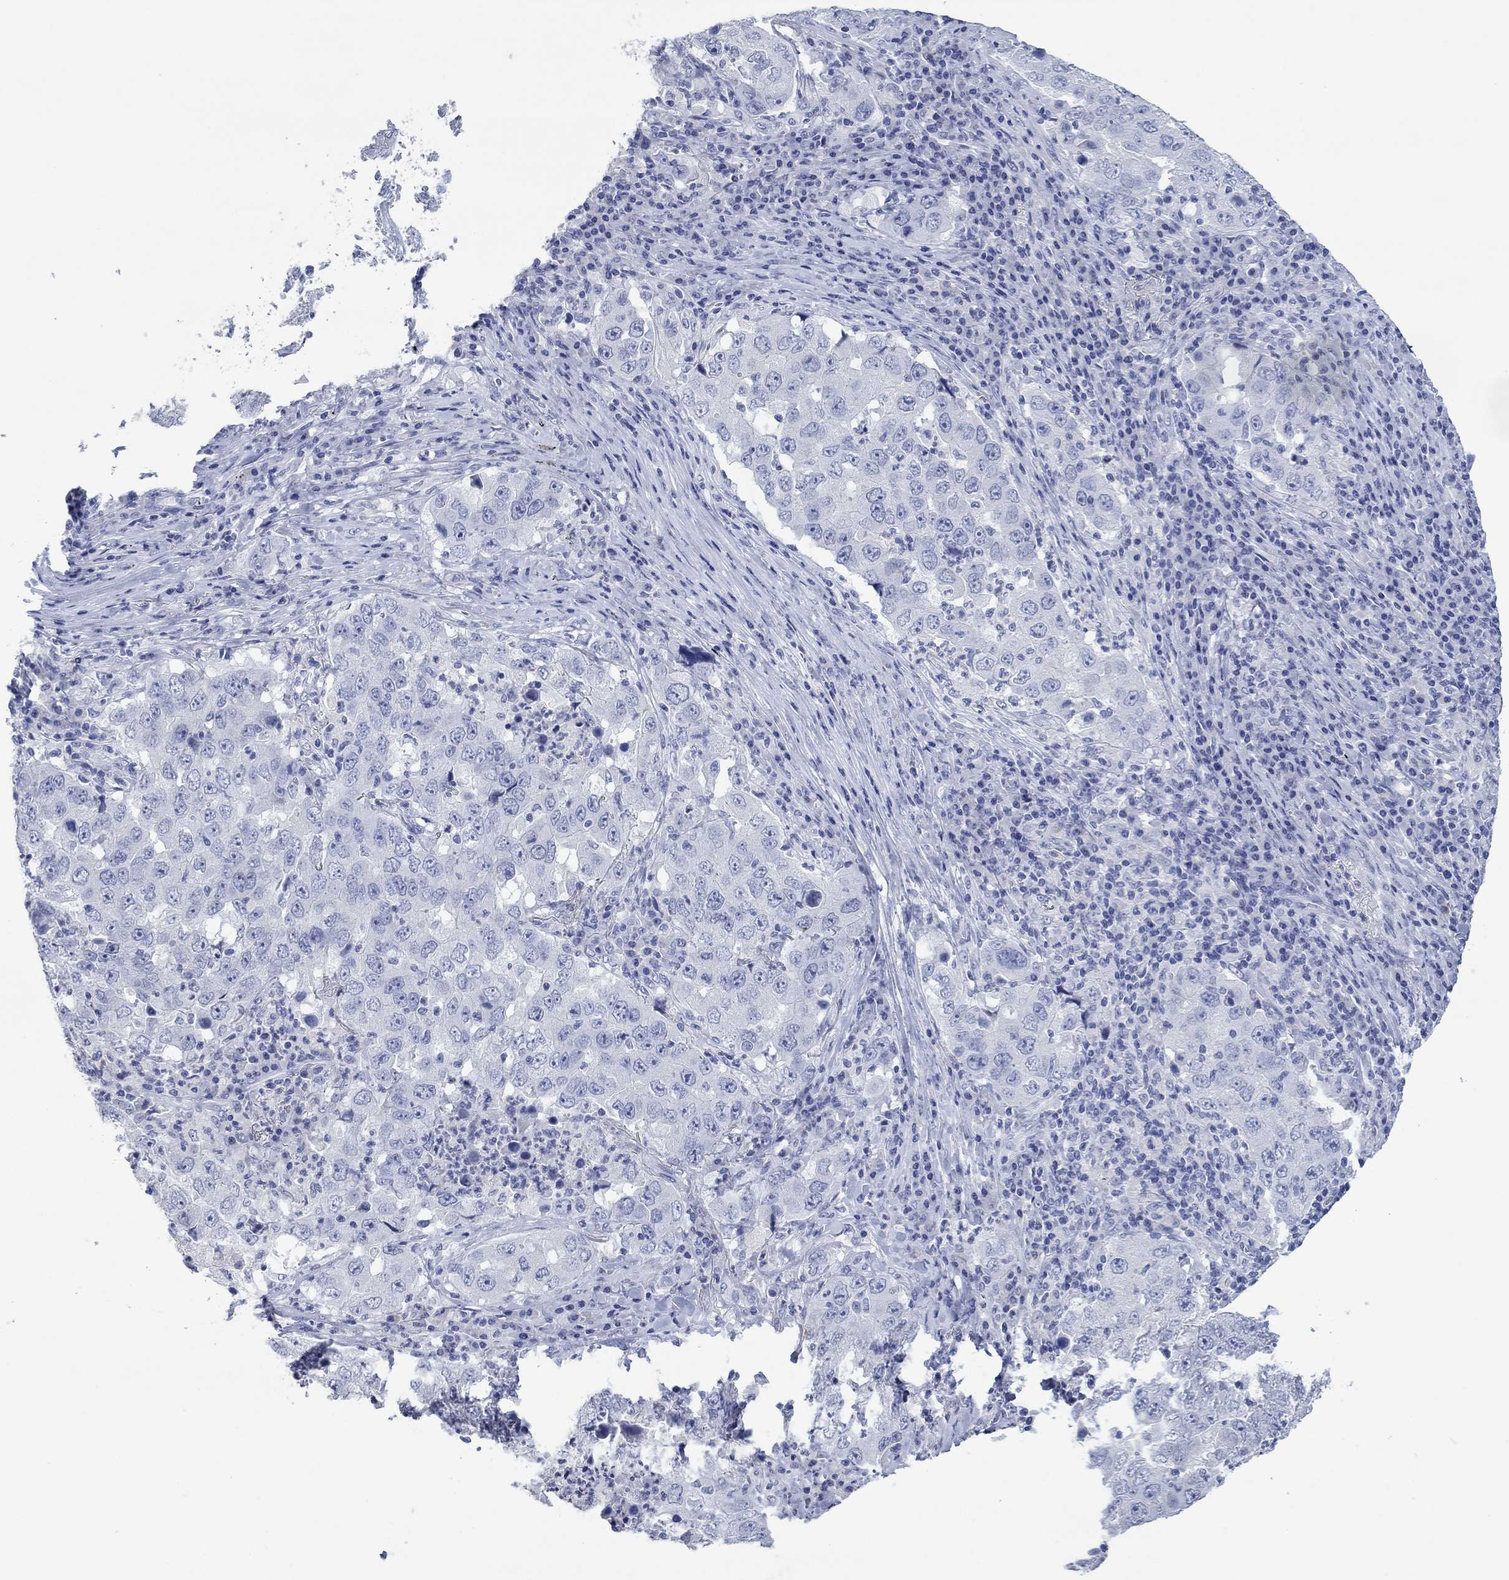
{"staining": {"intensity": "negative", "quantity": "none", "location": "none"}, "tissue": "lung cancer", "cell_type": "Tumor cells", "image_type": "cancer", "snomed": [{"axis": "morphology", "description": "Adenocarcinoma, NOS"}, {"axis": "topography", "description": "Lung"}], "caption": "DAB (3,3'-diaminobenzidine) immunohistochemical staining of human lung adenocarcinoma reveals no significant positivity in tumor cells.", "gene": "POU5F1", "patient": {"sex": "male", "age": 73}}